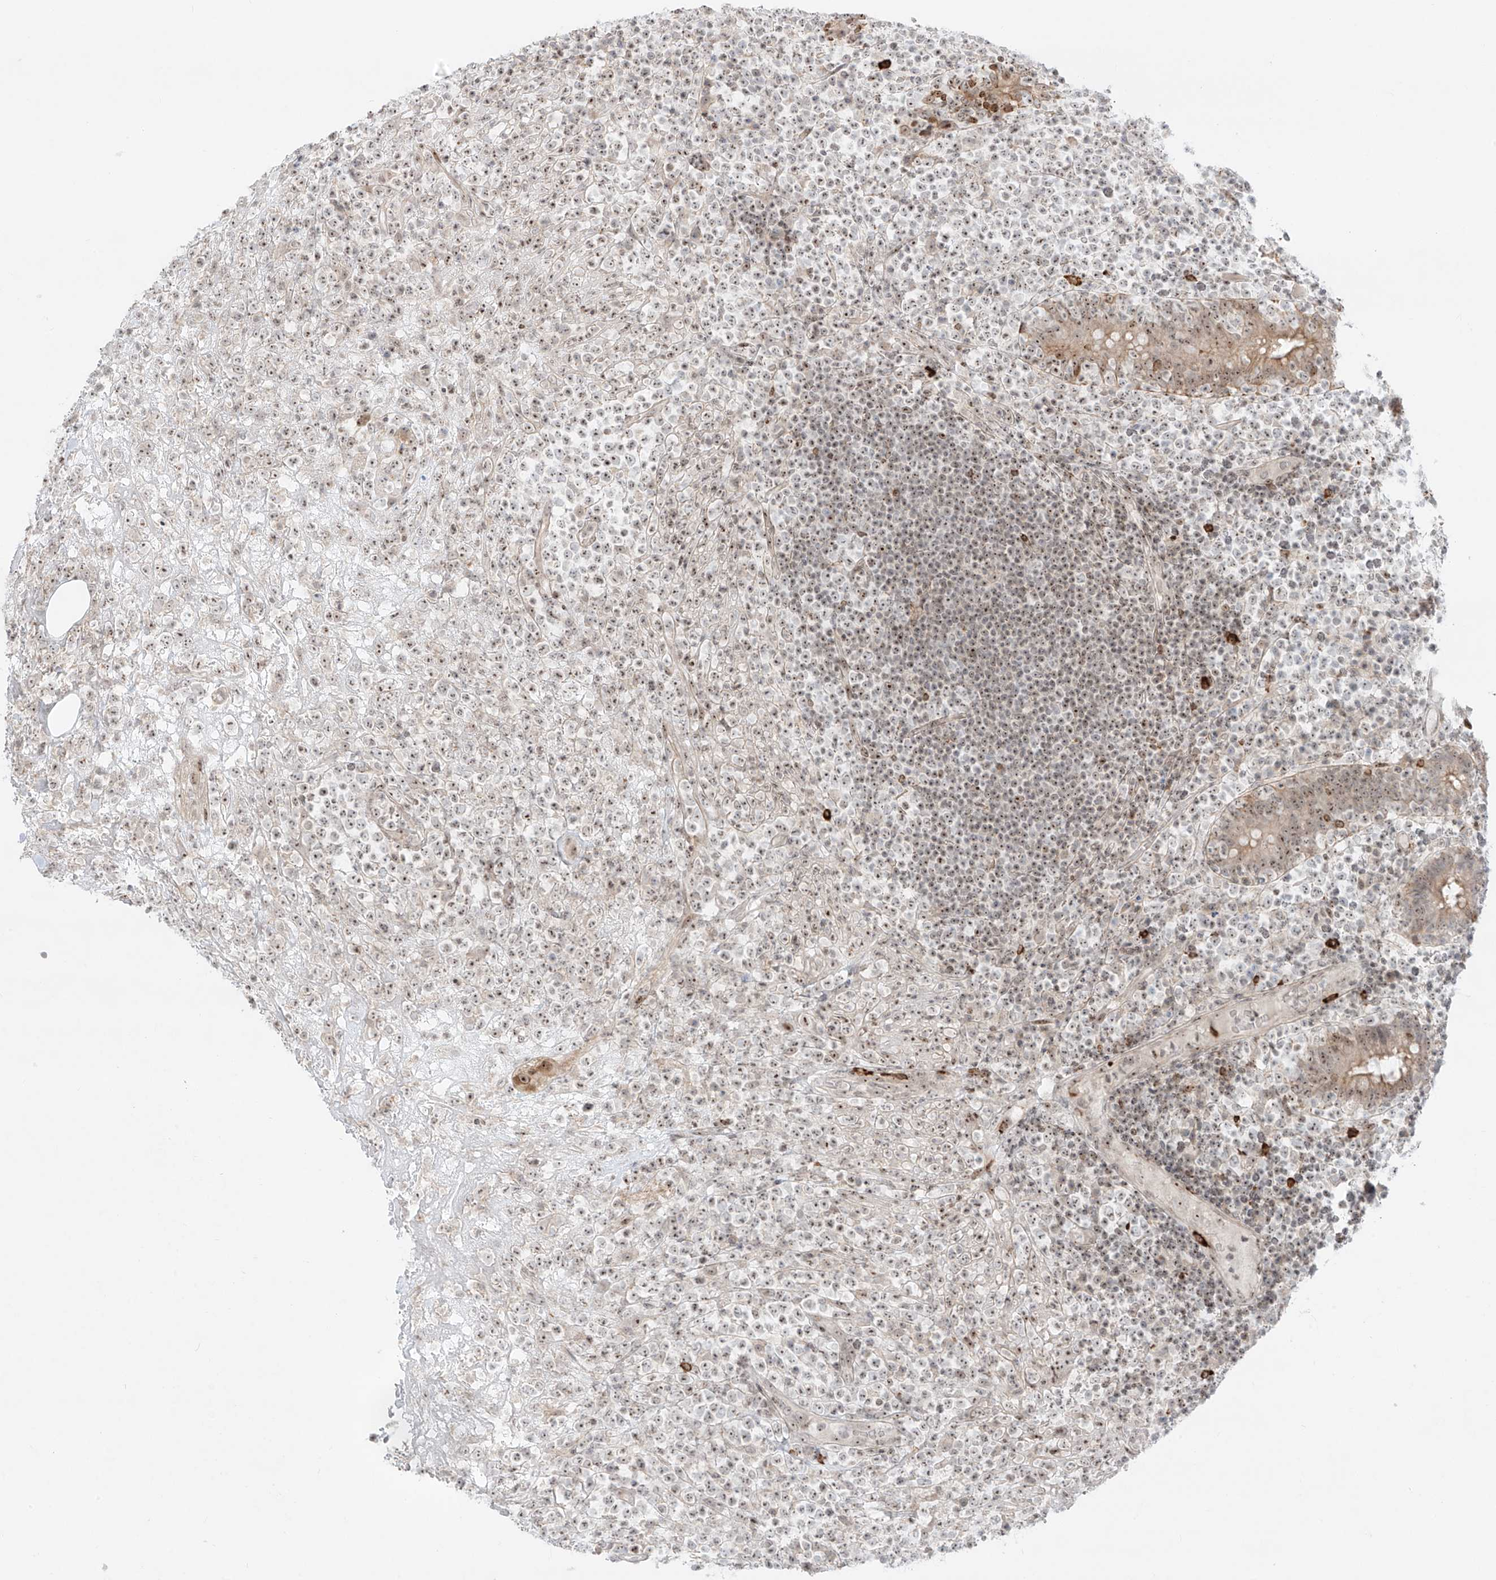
{"staining": {"intensity": "weak", "quantity": "25%-75%", "location": "nuclear"}, "tissue": "lymphoma", "cell_type": "Tumor cells", "image_type": "cancer", "snomed": [{"axis": "morphology", "description": "Malignant lymphoma, non-Hodgkin's type, High grade"}, {"axis": "topography", "description": "Colon"}], "caption": "Immunohistochemical staining of human malignant lymphoma, non-Hodgkin's type (high-grade) demonstrates low levels of weak nuclear protein staining in about 25%-75% of tumor cells.", "gene": "ZNF512", "patient": {"sex": "female", "age": 53}}